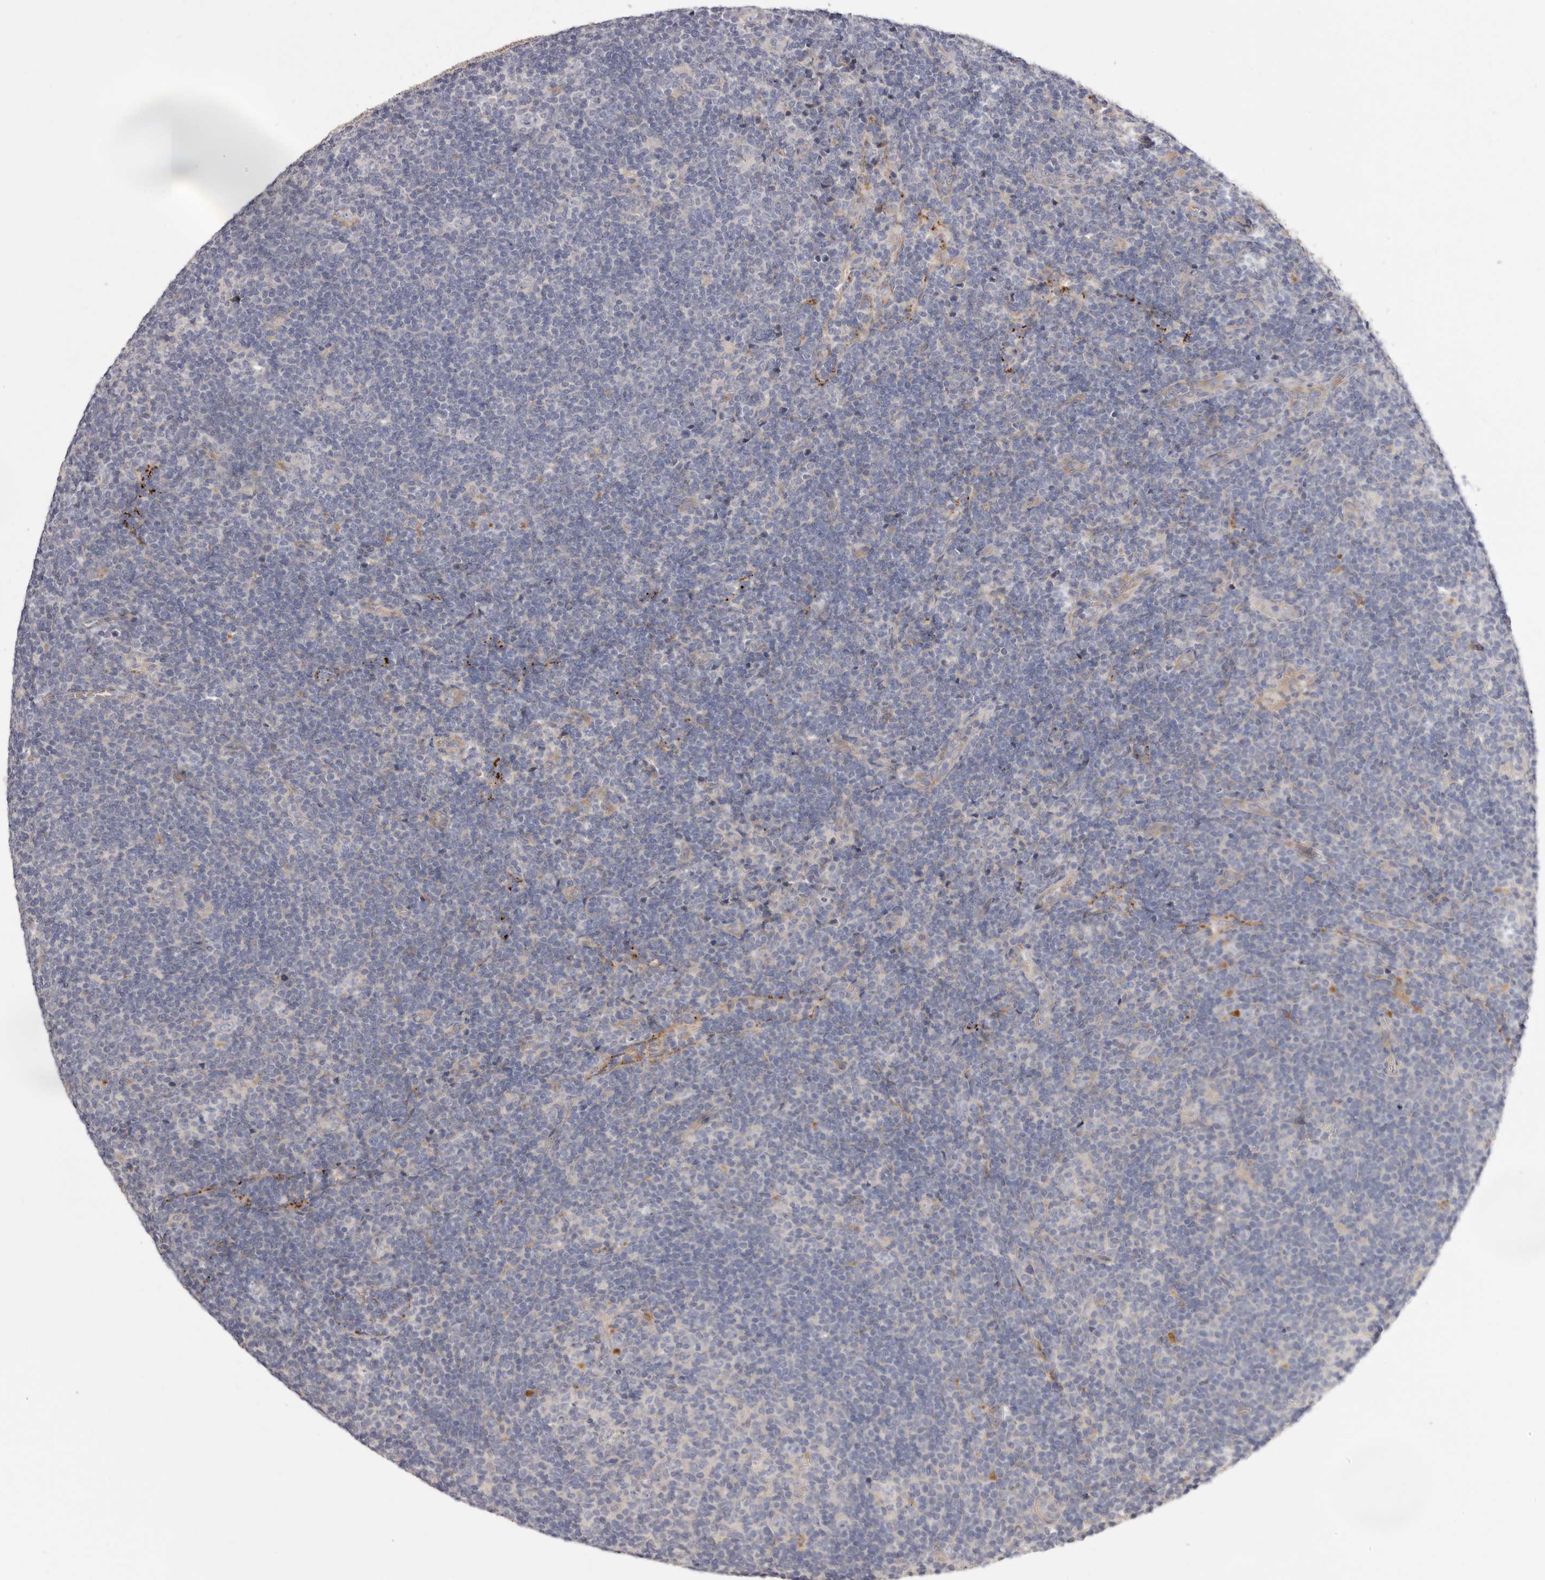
{"staining": {"intensity": "negative", "quantity": "none", "location": "none"}, "tissue": "lymphoma", "cell_type": "Tumor cells", "image_type": "cancer", "snomed": [{"axis": "morphology", "description": "Hodgkin's disease, NOS"}, {"axis": "topography", "description": "Lymph node"}], "caption": "Tumor cells are negative for brown protein staining in lymphoma. Brightfield microscopy of IHC stained with DAB (3,3'-diaminobenzidine) (brown) and hematoxylin (blue), captured at high magnification.", "gene": "STK16", "patient": {"sex": "female", "age": 57}}